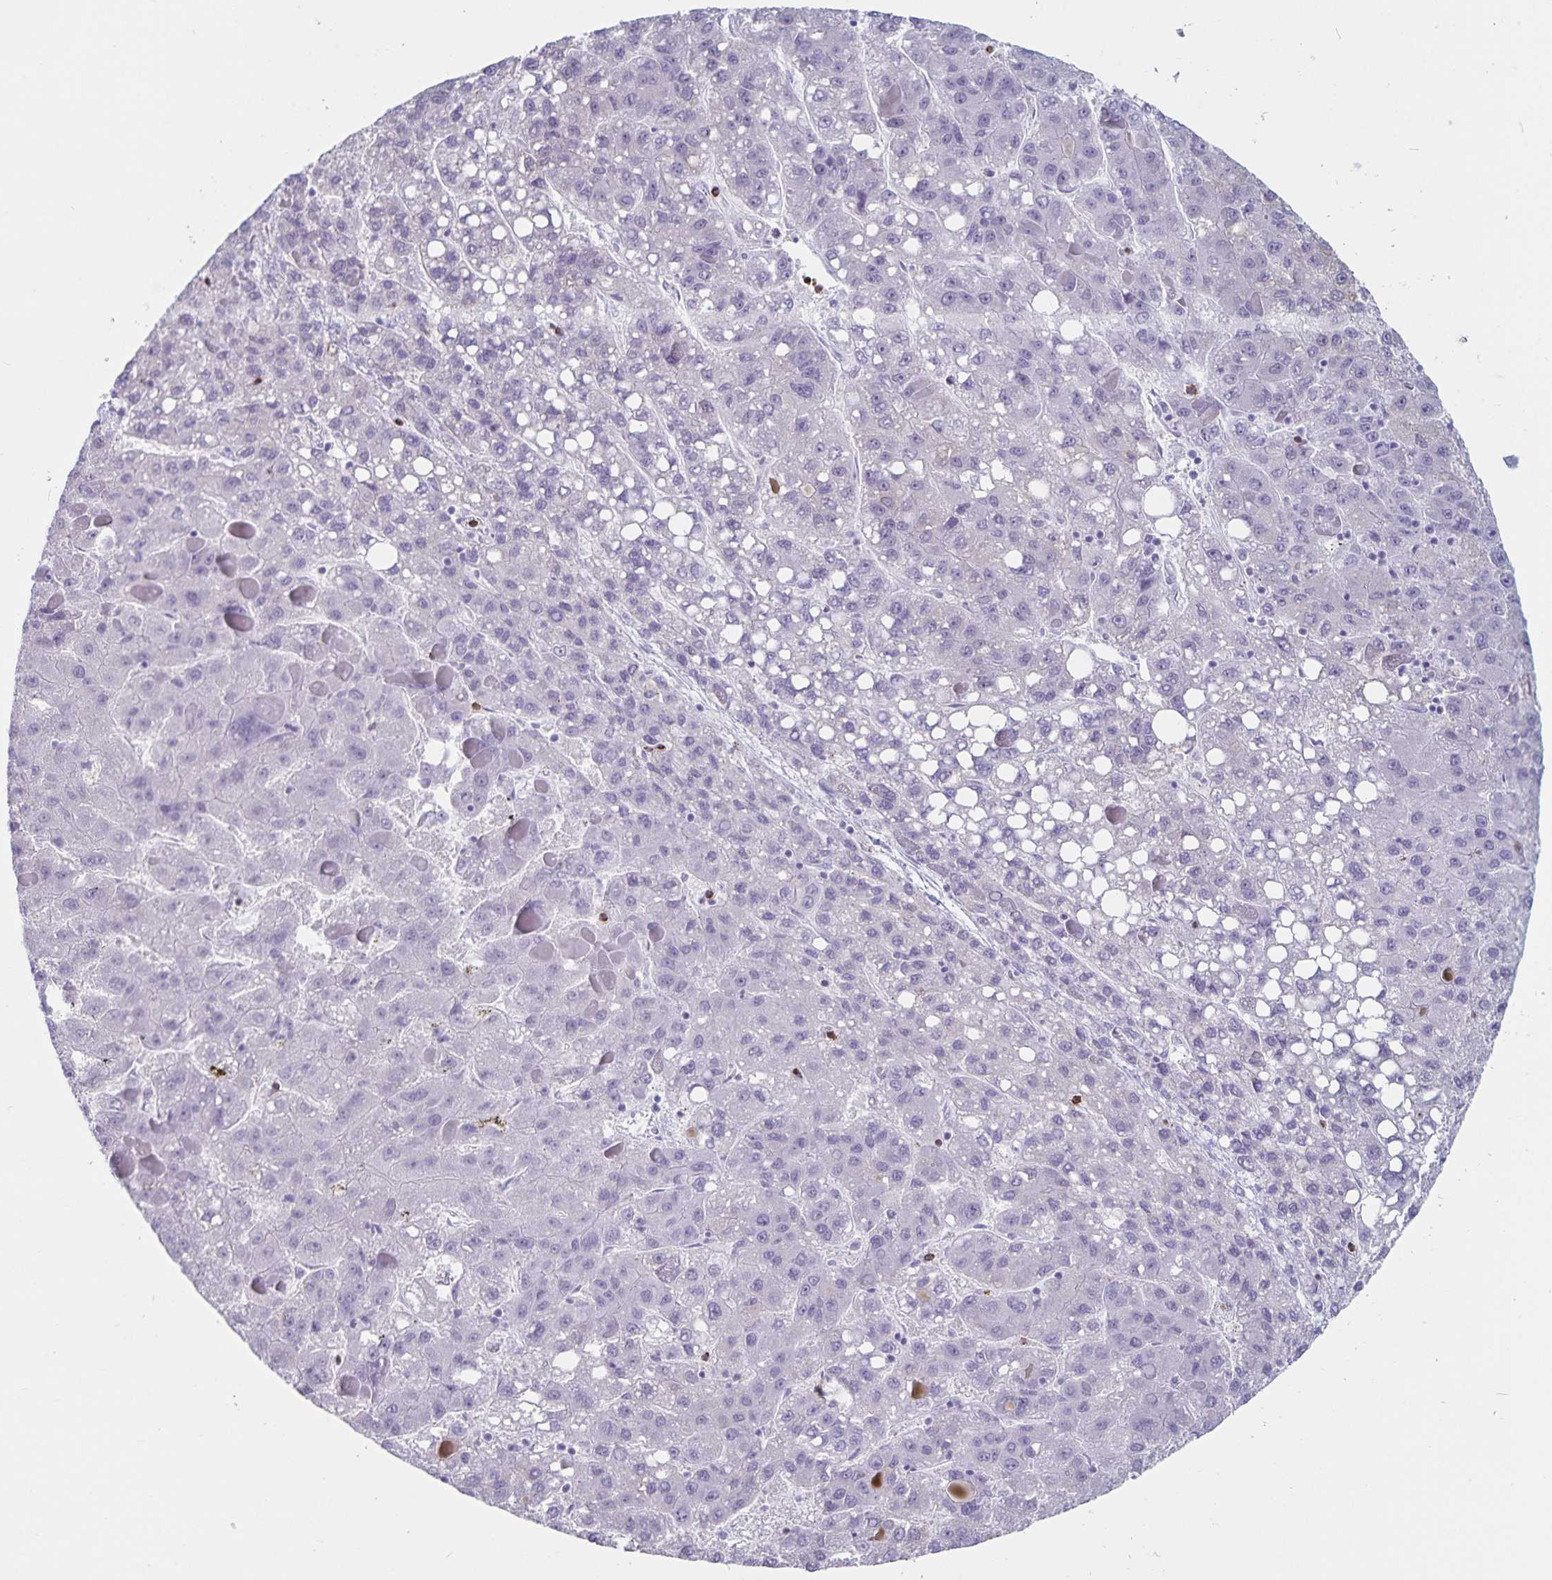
{"staining": {"intensity": "negative", "quantity": "none", "location": "none"}, "tissue": "liver cancer", "cell_type": "Tumor cells", "image_type": "cancer", "snomed": [{"axis": "morphology", "description": "Carcinoma, Hepatocellular, NOS"}, {"axis": "topography", "description": "Liver"}], "caption": "High power microscopy image of an IHC micrograph of liver cancer, revealing no significant positivity in tumor cells.", "gene": "GNLY", "patient": {"sex": "female", "age": 82}}